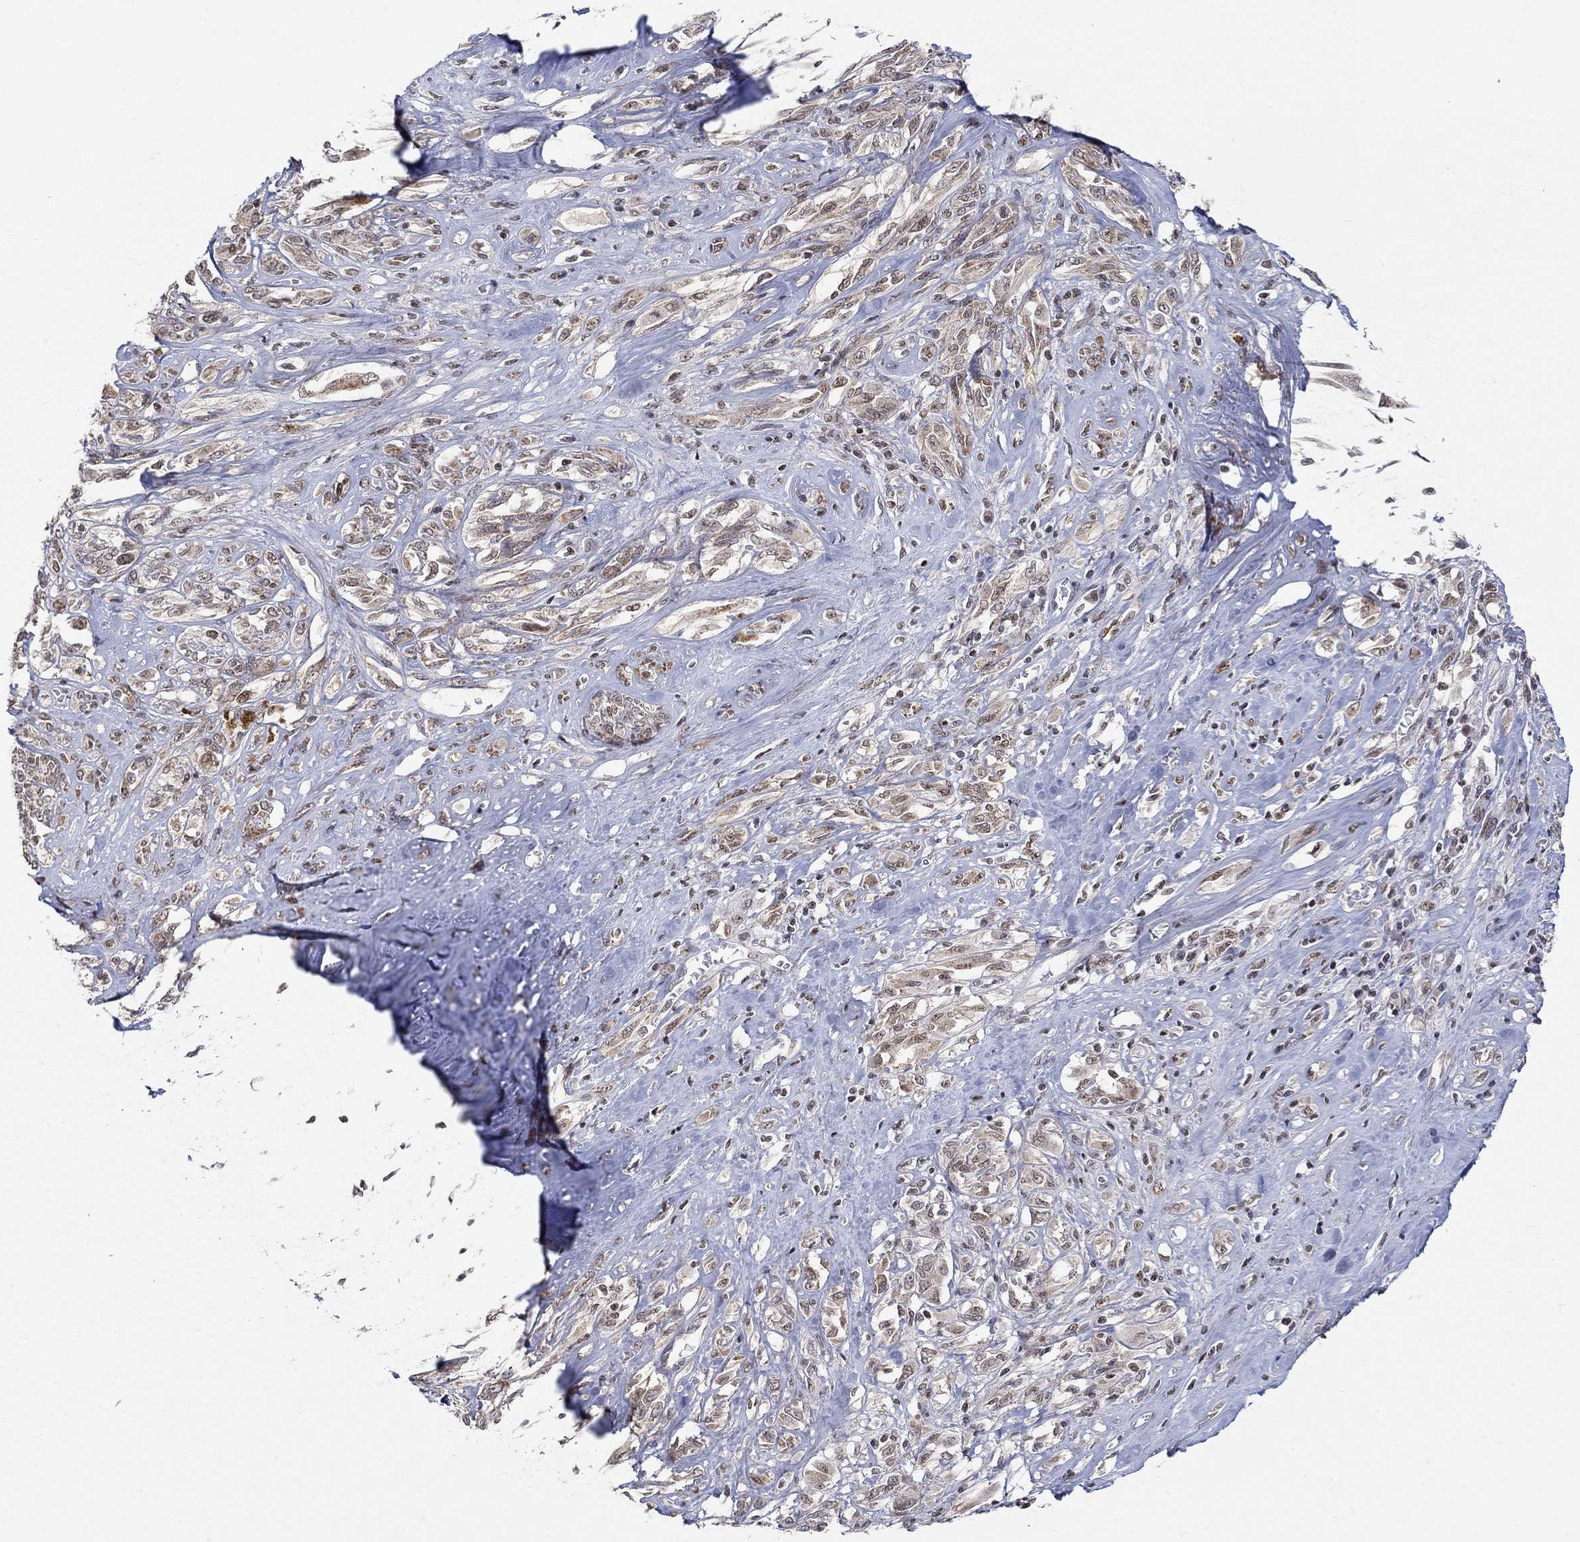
{"staining": {"intensity": "moderate", "quantity": "<25%", "location": "nuclear"}, "tissue": "melanoma", "cell_type": "Tumor cells", "image_type": "cancer", "snomed": [{"axis": "morphology", "description": "Malignant melanoma, NOS"}, {"axis": "topography", "description": "Skin"}], "caption": "Immunohistochemistry micrograph of malignant melanoma stained for a protein (brown), which shows low levels of moderate nuclear staining in approximately <25% of tumor cells.", "gene": "KLF12", "patient": {"sex": "female", "age": 91}}